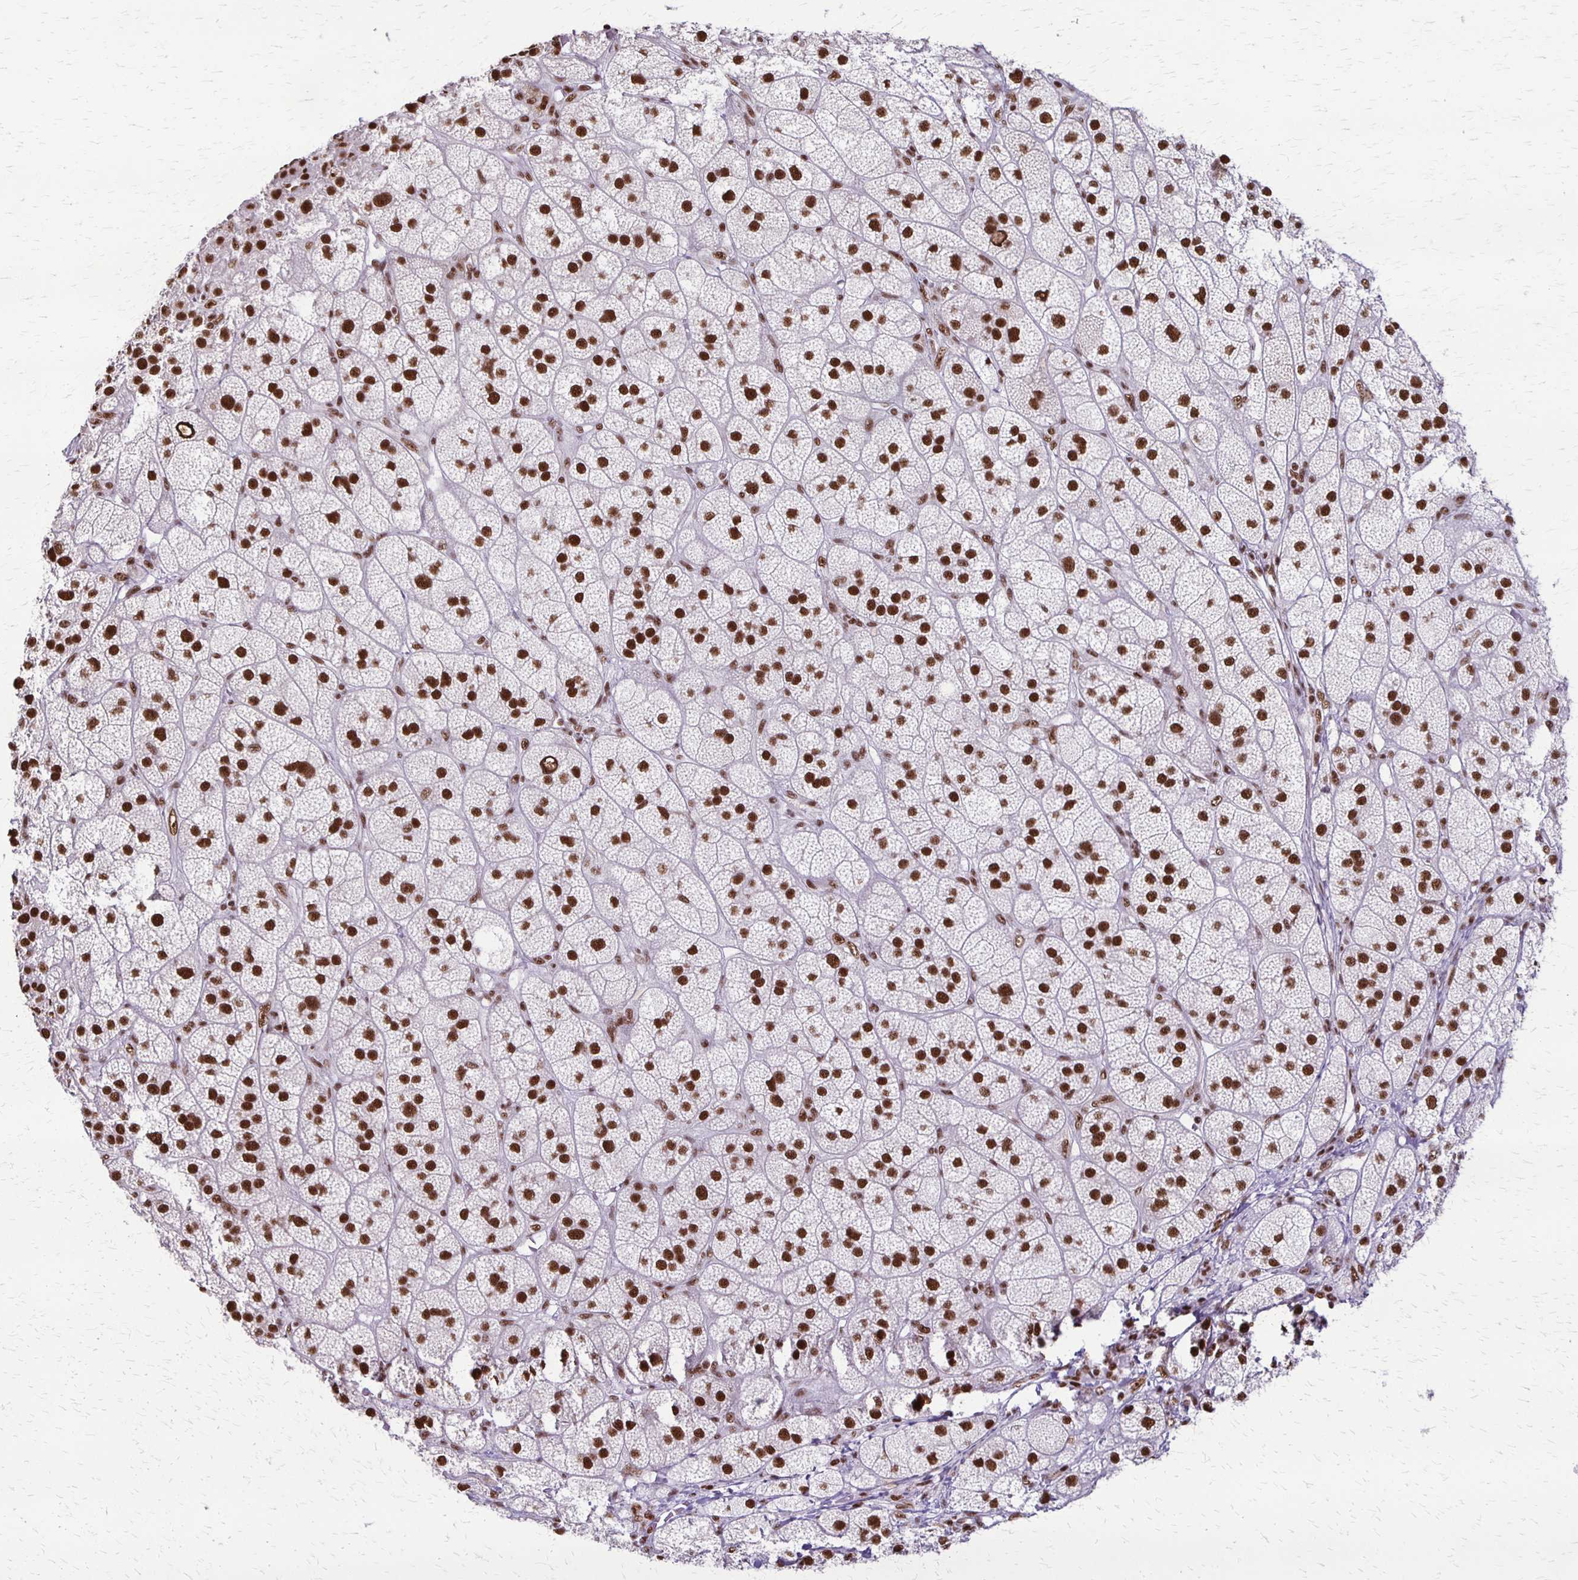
{"staining": {"intensity": "strong", "quantity": ">75%", "location": "nuclear"}, "tissue": "adrenal gland", "cell_type": "Glandular cells", "image_type": "normal", "snomed": [{"axis": "morphology", "description": "Normal tissue, NOS"}, {"axis": "topography", "description": "Adrenal gland"}], "caption": "Protein positivity by IHC shows strong nuclear staining in about >75% of glandular cells in normal adrenal gland.", "gene": "XRCC6", "patient": {"sex": "female", "age": 60}}